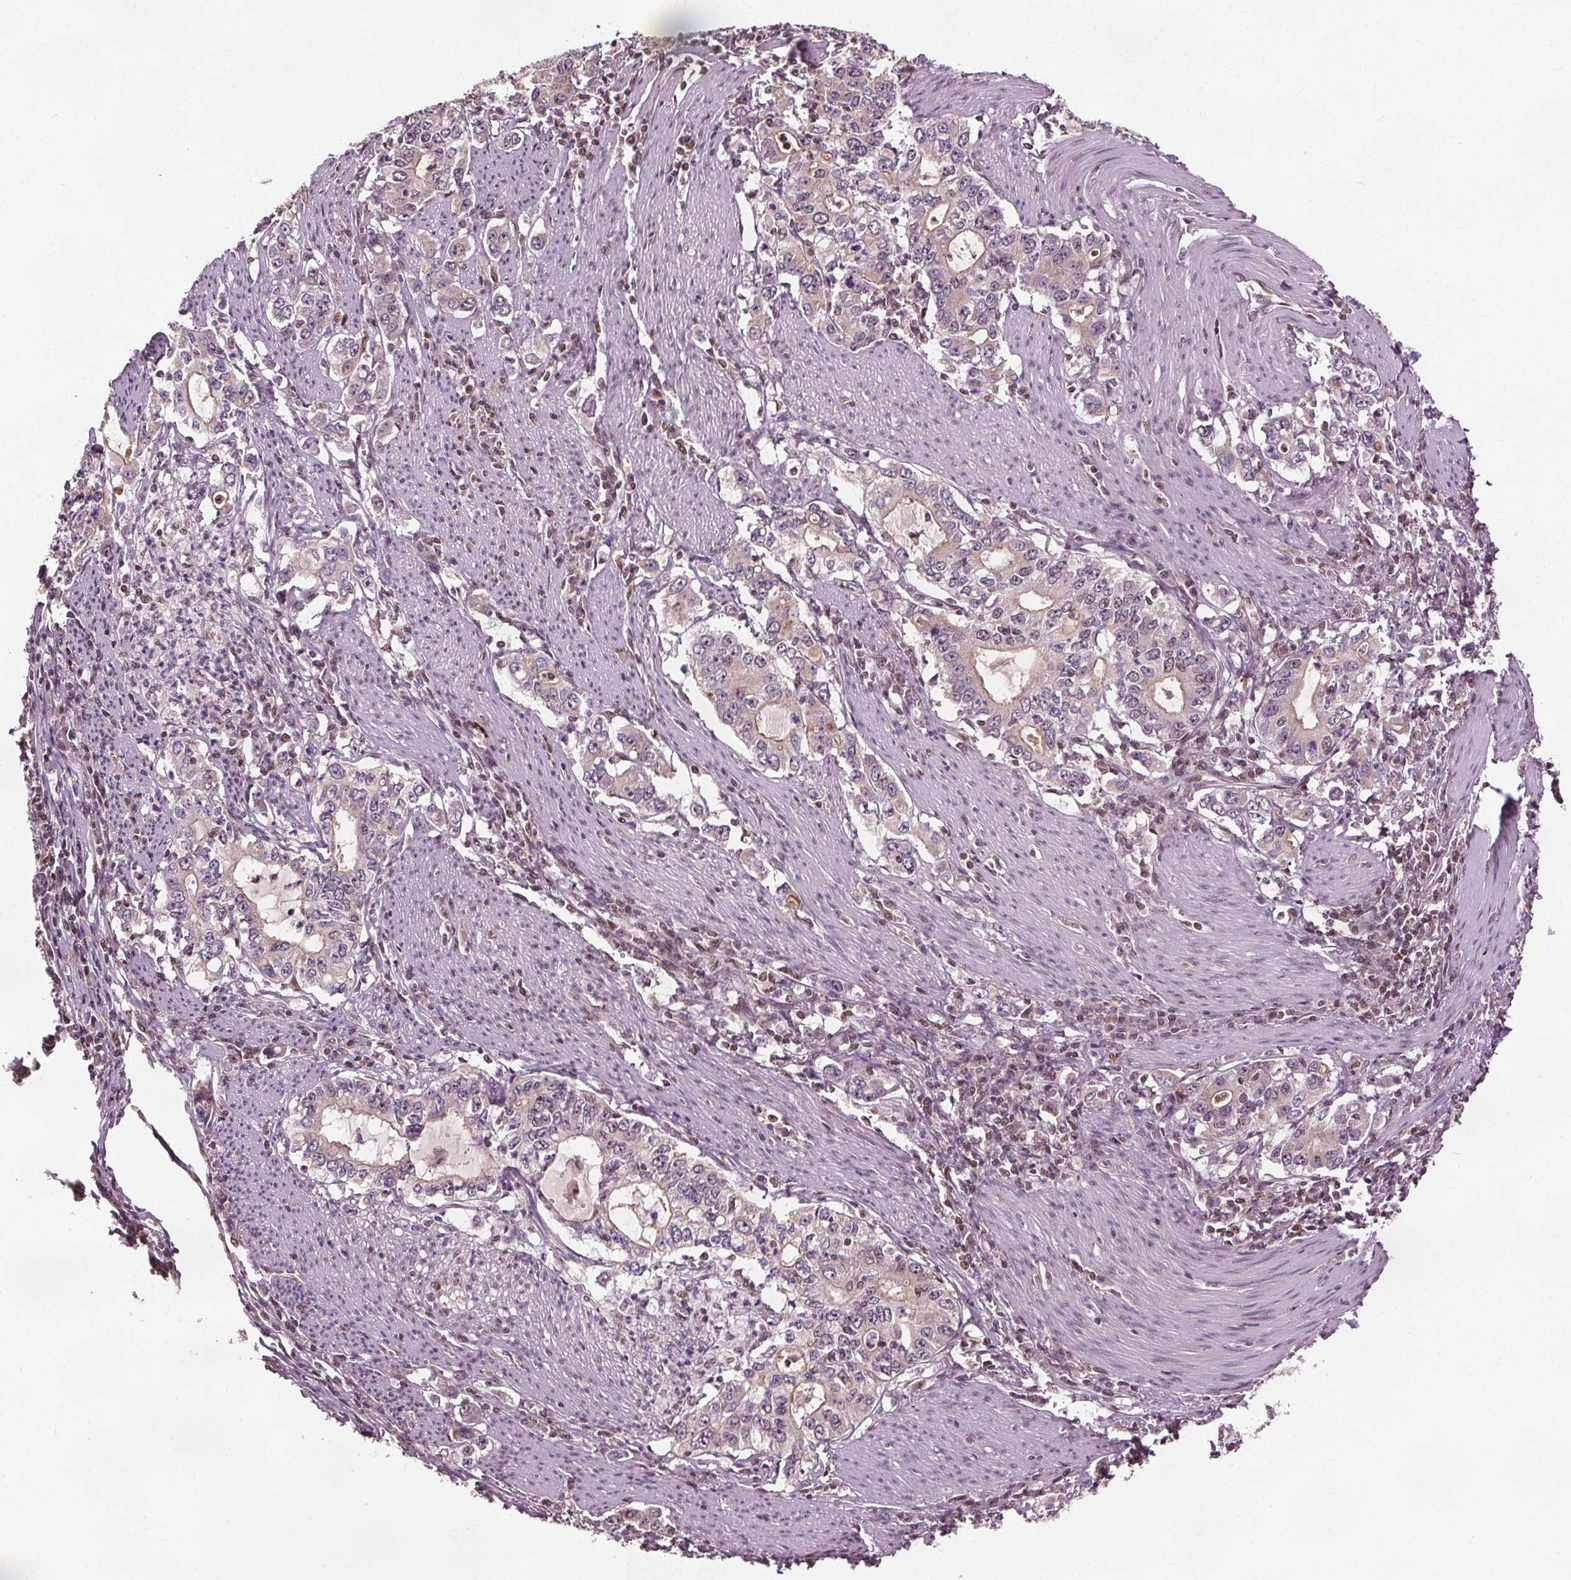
{"staining": {"intensity": "weak", "quantity": "<25%", "location": "cytoplasmic/membranous,nuclear"}, "tissue": "stomach cancer", "cell_type": "Tumor cells", "image_type": "cancer", "snomed": [{"axis": "morphology", "description": "Adenocarcinoma, NOS"}, {"axis": "topography", "description": "Stomach, lower"}], "caption": "This is an IHC image of stomach cancer. There is no staining in tumor cells.", "gene": "DDX11", "patient": {"sex": "female", "age": 72}}